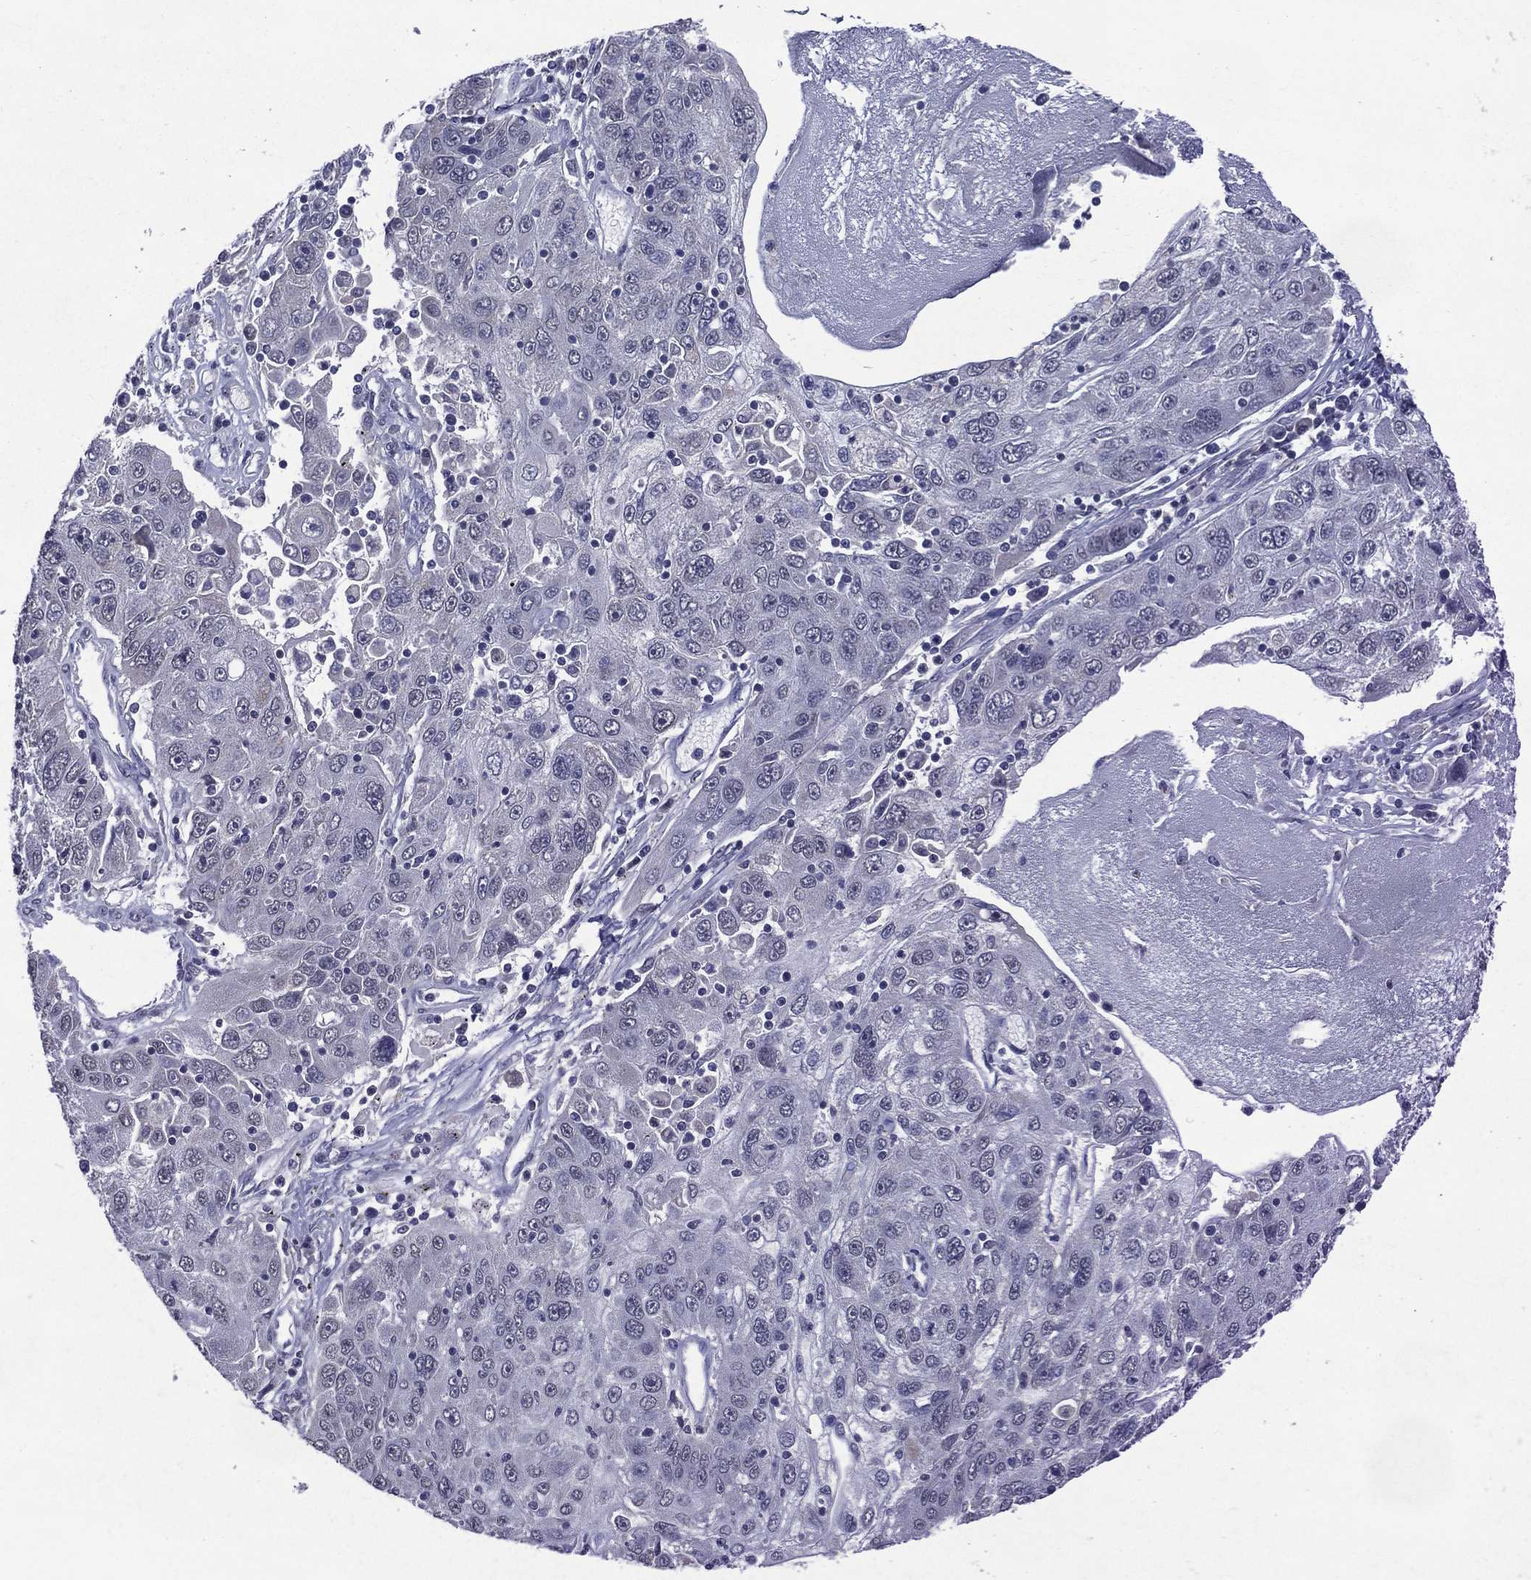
{"staining": {"intensity": "negative", "quantity": "none", "location": "none"}, "tissue": "stomach cancer", "cell_type": "Tumor cells", "image_type": "cancer", "snomed": [{"axis": "morphology", "description": "Adenocarcinoma, NOS"}, {"axis": "topography", "description": "Stomach"}], "caption": "This histopathology image is of stomach cancer (adenocarcinoma) stained with immunohistochemistry to label a protein in brown with the nuclei are counter-stained blue. There is no positivity in tumor cells. The staining was performed using DAB to visualize the protein expression in brown, while the nuclei were stained in blue with hematoxylin (Magnification: 20x).", "gene": "ASB10", "patient": {"sex": "male", "age": 56}}